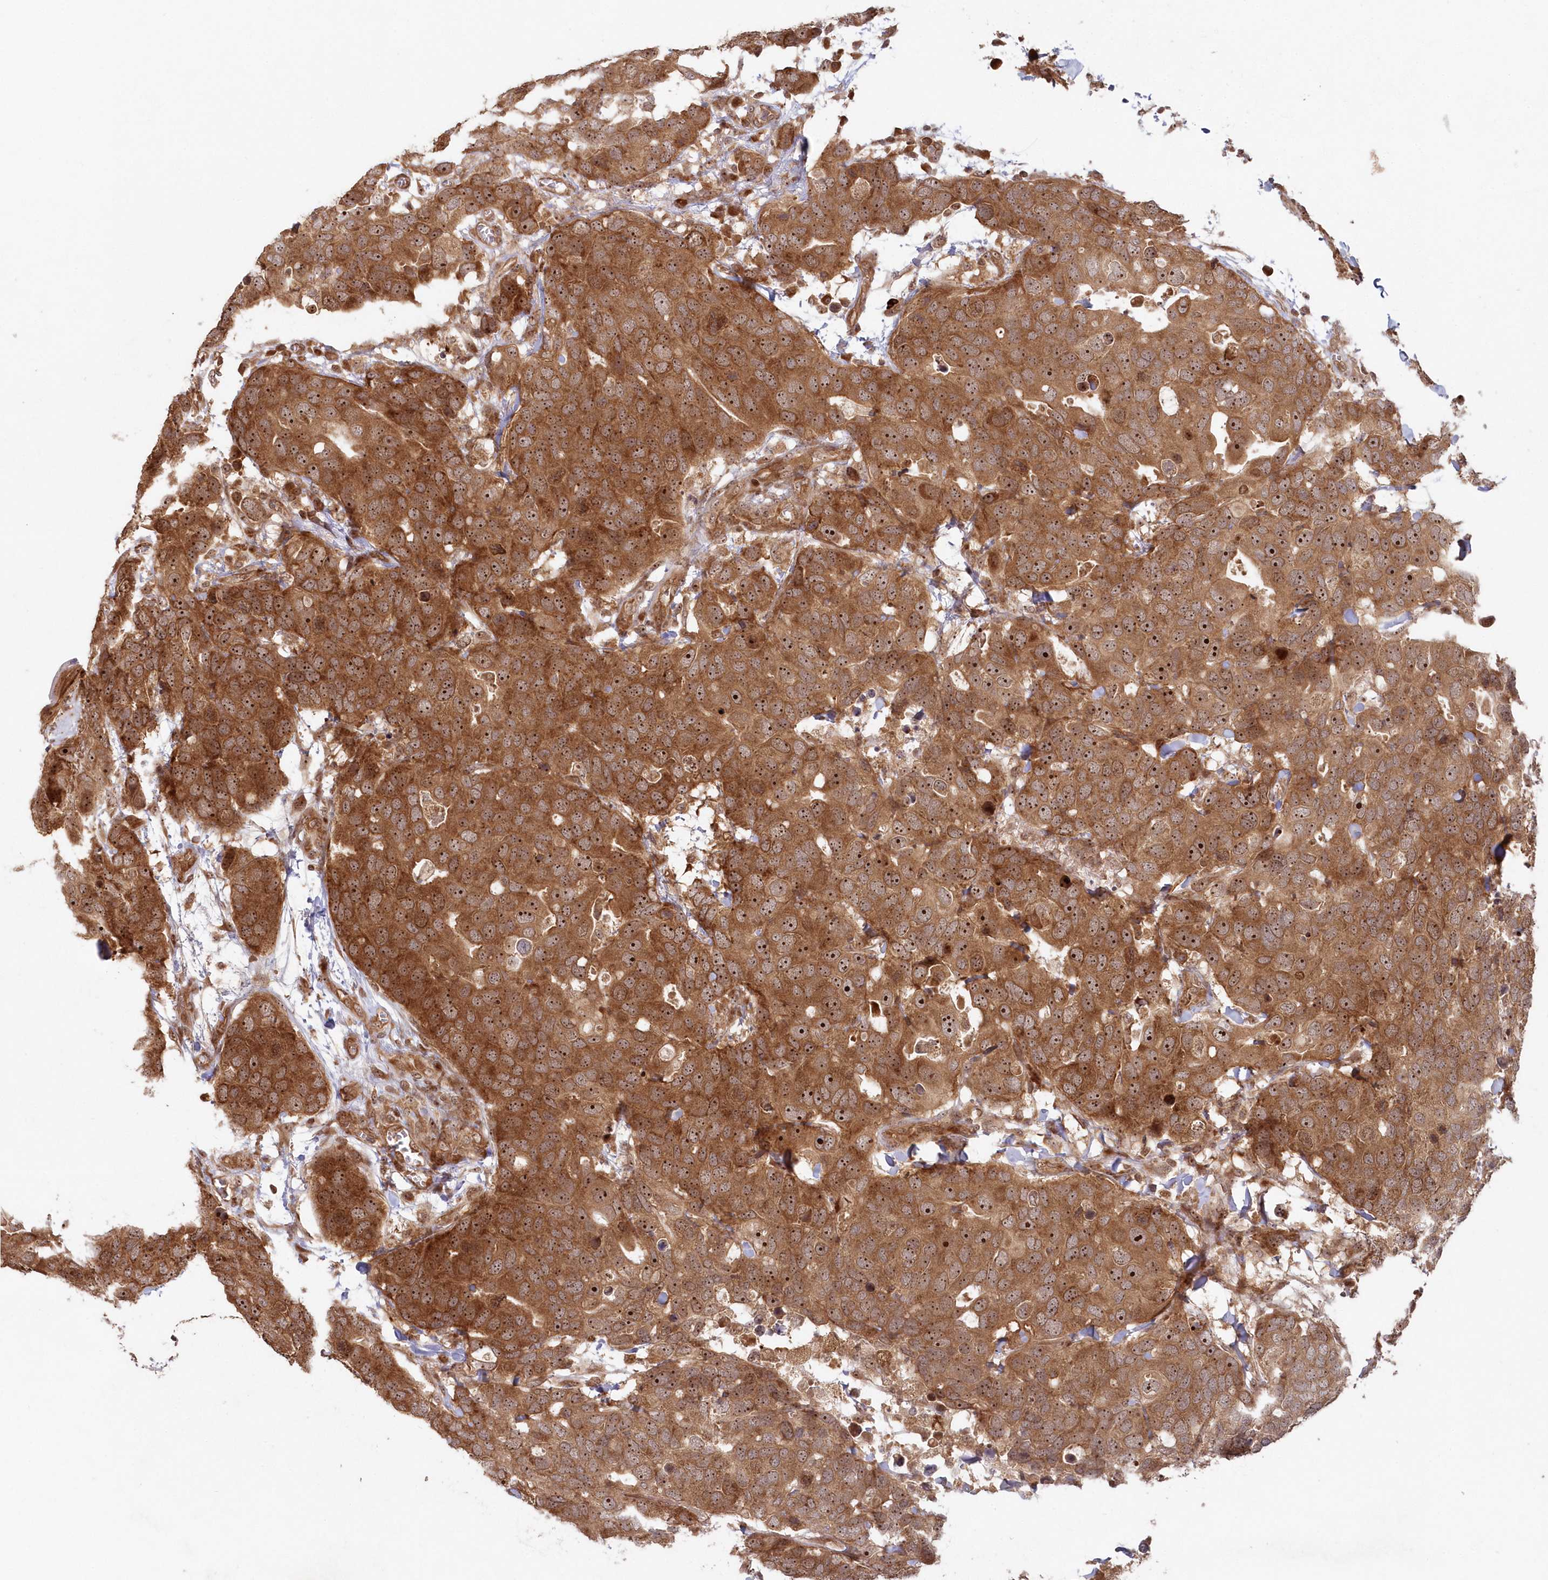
{"staining": {"intensity": "strong", "quantity": ">75%", "location": "cytoplasmic/membranous,nuclear"}, "tissue": "breast cancer", "cell_type": "Tumor cells", "image_type": "cancer", "snomed": [{"axis": "morphology", "description": "Duct carcinoma"}, {"axis": "topography", "description": "Breast"}], "caption": "Human invasive ductal carcinoma (breast) stained with a protein marker reveals strong staining in tumor cells.", "gene": "SERINC1", "patient": {"sex": "female", "age": 83}}